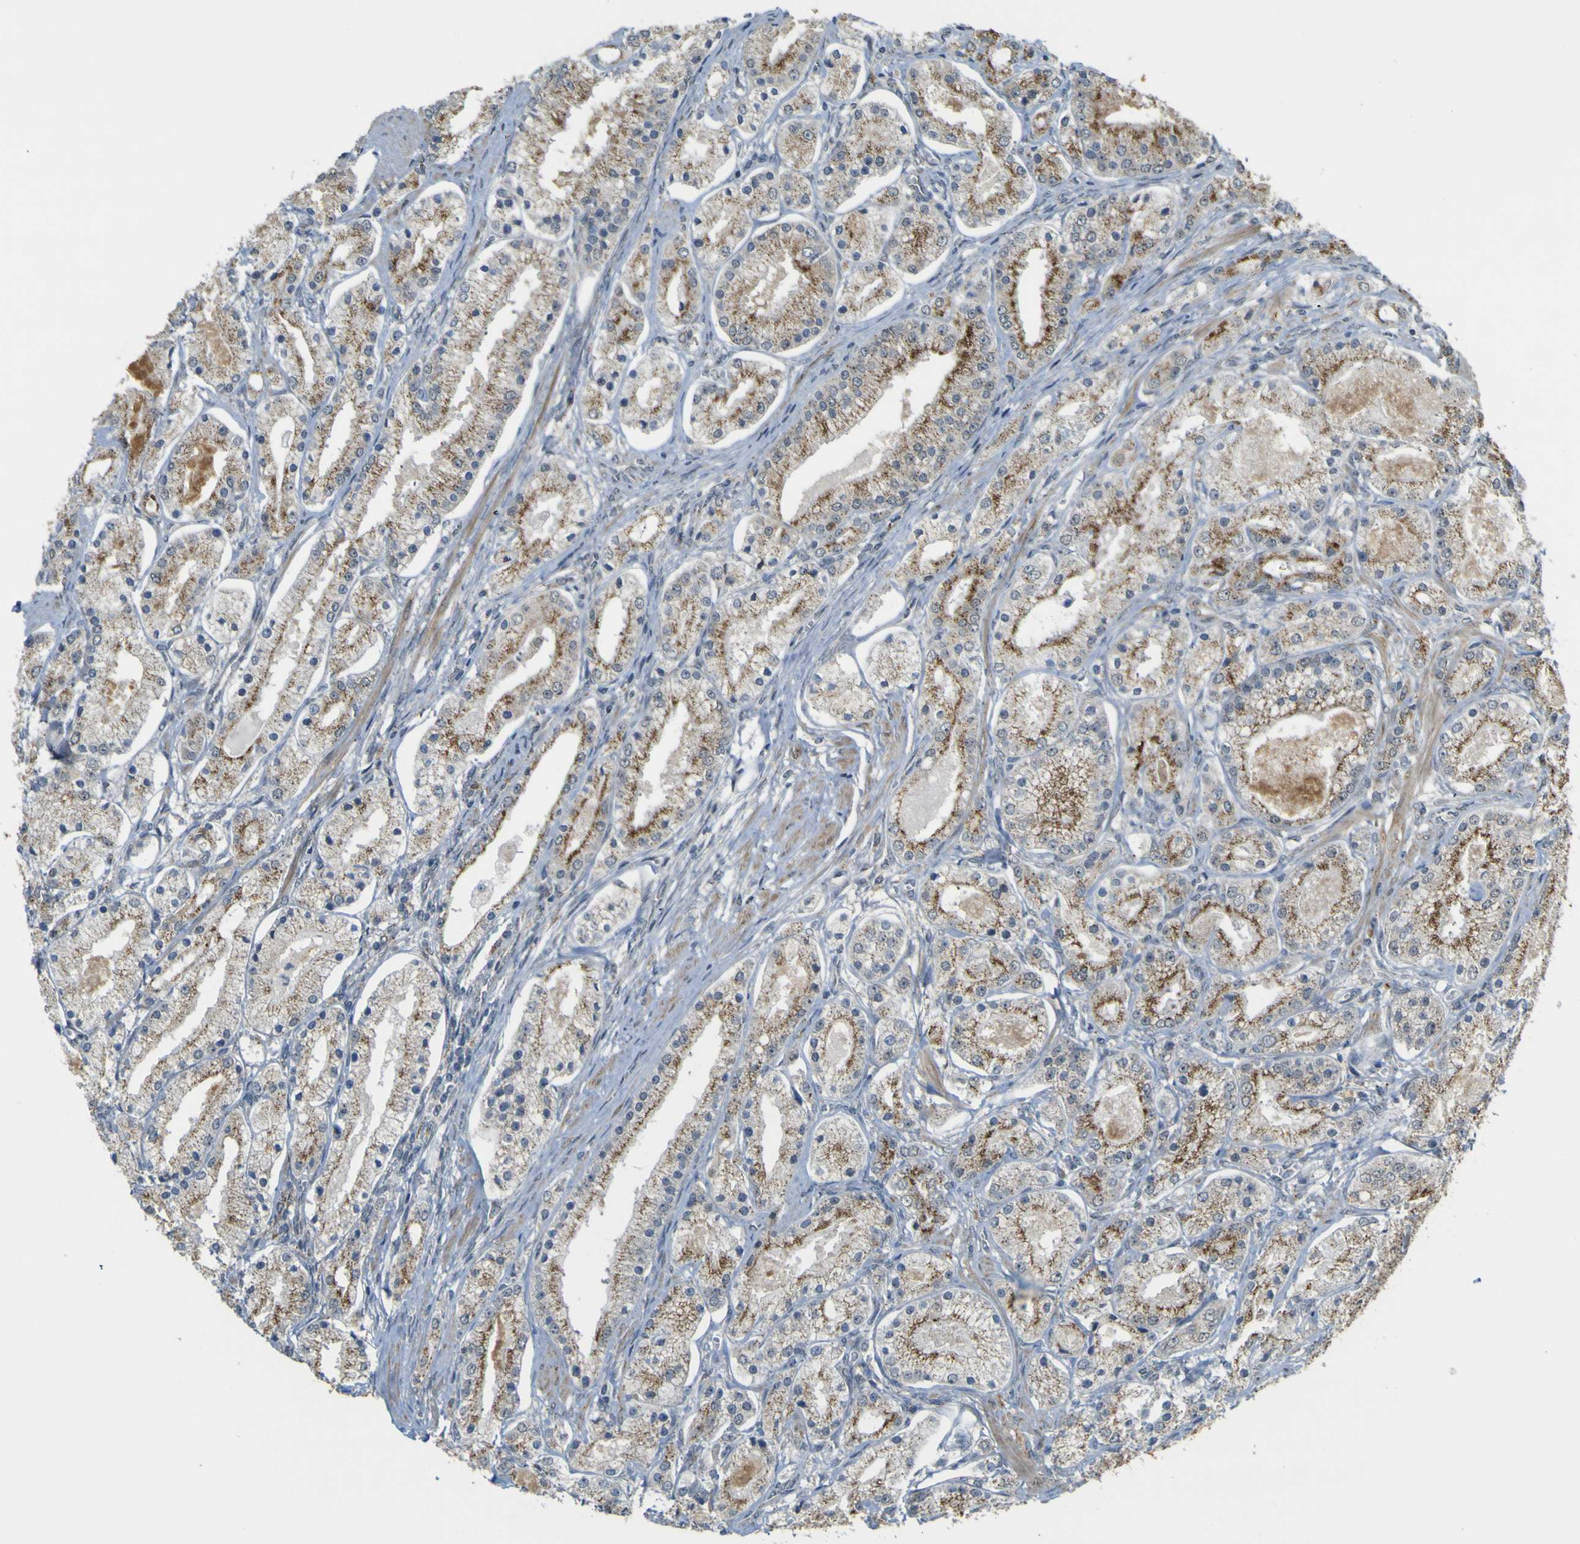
{"staining": {"intensity": "moderate", "quantity": ">75%", "location": "cytoplasmic/membranous"}, "tissue": "prostate cancer", "cell_type": "Tumor cells", "image_type": "cancer", "snomed": [{"axis": "morphology", "description": "Adenocarcinoma, High grade"}, {"axis": "topography", "description": "Prostate"}], "caption": "Immunohistochemical staining of human prostate adenocarcinoma (high-grade) displays moderate cytoplasmic/membranous protein staining in about >75% of tumor cells.", "gene": "ACBD5", "patient": {"sex": "male", "age": 66}}